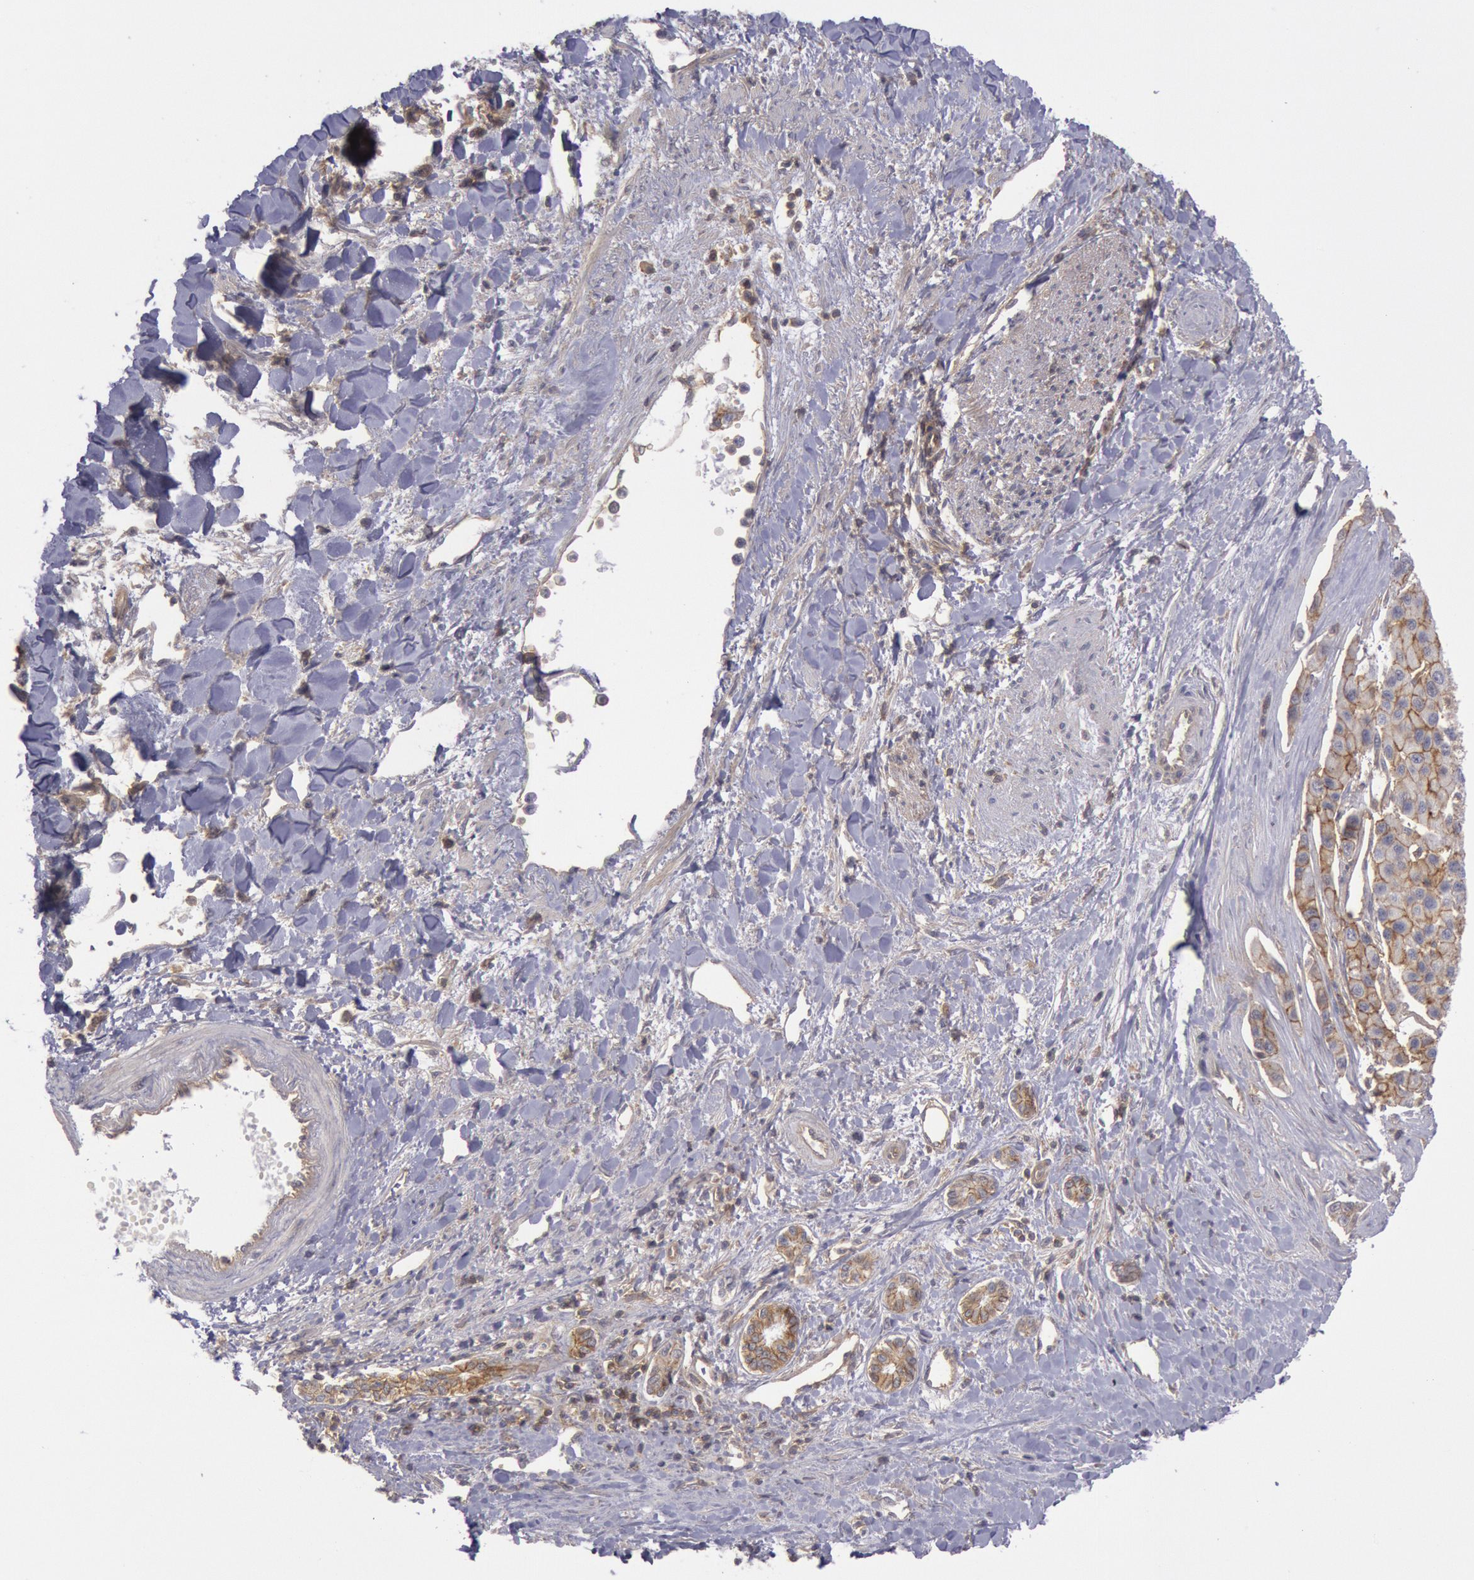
{"staining": {"intensity": "moderate", "quantity": ">75%", "location": "cytoplasmic/membranous"}, "tissue": "liver cancer", "cell_type": "Tumor cells", "image_type": "cancer", "snomed": [{"axis": "morphology", "description": "Carcinoma, Hepatocellular, NOS"}, {"axis": "topography", "description": "Liver"}], "caption": "Hepatocellular carcinoma (liver) stained with a protein marker reveals moderate staining in tumor cells.", "gene": "STX4", "patient": {"sex": "female", "age": 85}}